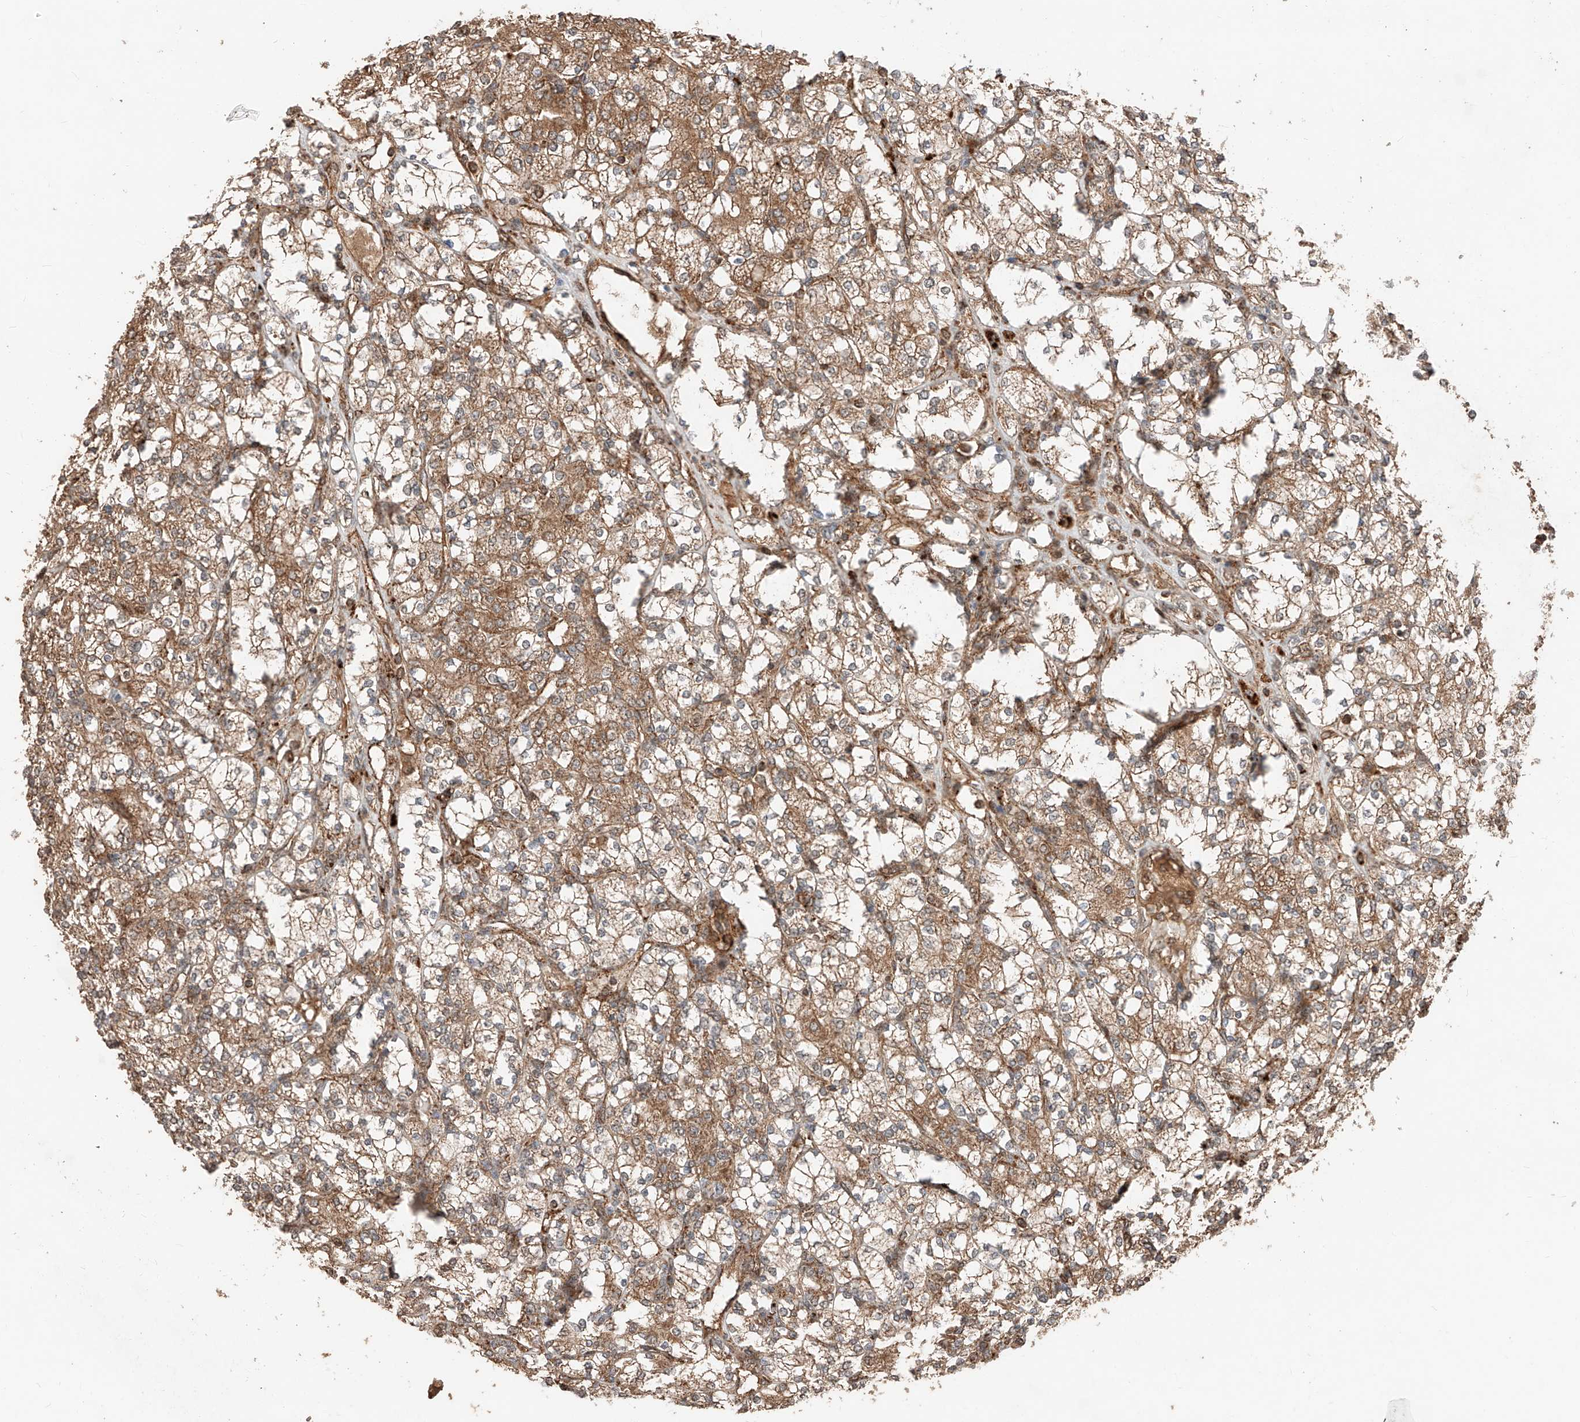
{"staining": {"intensity": "moderate", "quantity": ">75%", "location": "cytoplasmic/membranous"}, "tissue": "renal cancer", "cell_type": "Tumor cells", "image_type": "cancer", "snomed": [{"axis": "morphology", "description": "Adenocarcinoma, NOS"}, {"axis": "topography", "description": "Kidney"}], "caption": "Tumor cells display moderate cytoplasmic/membranous staining in about >75% of cells in adenocarcinoma (renal).", "gene": "ZSCAN29", "patient": {"sex": "male", "age": 77}}